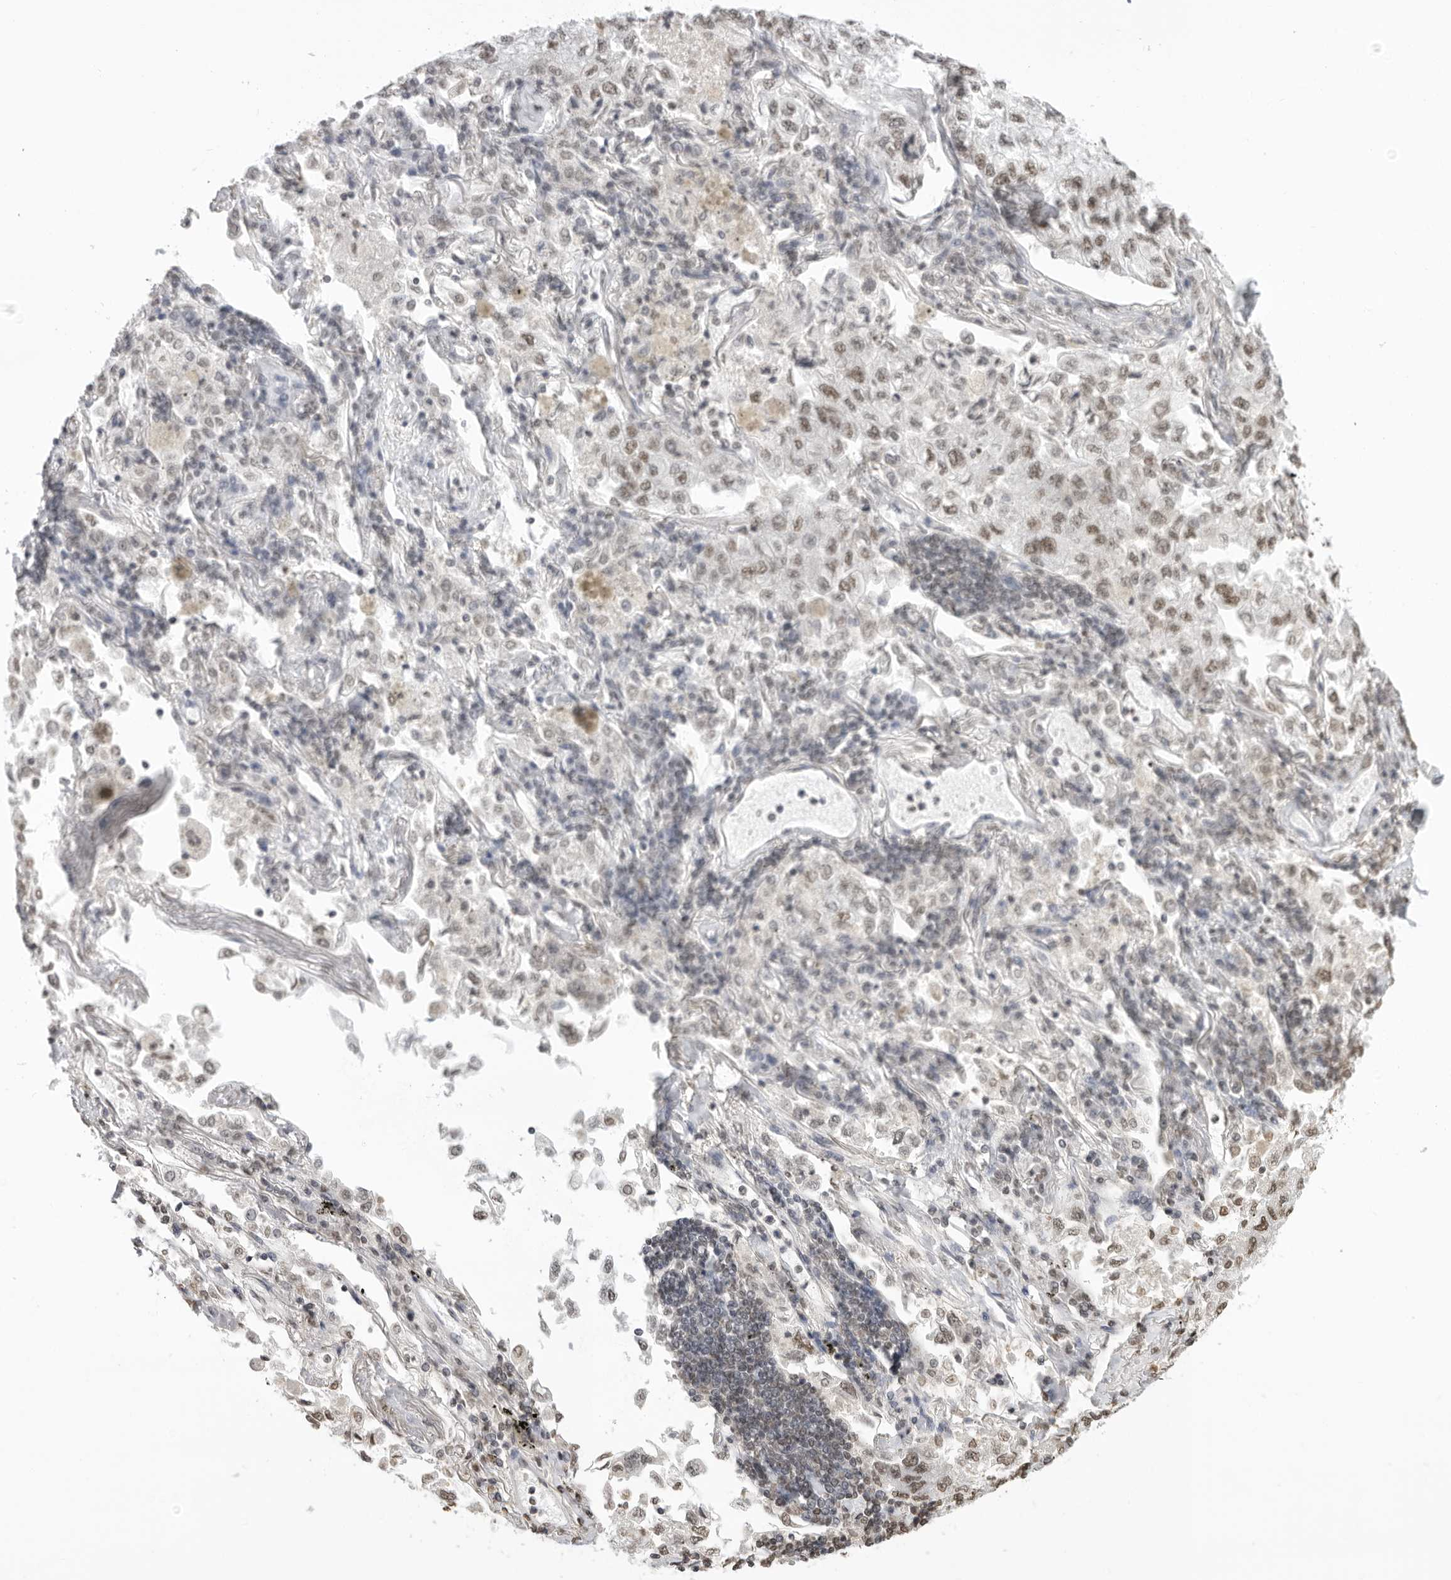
{"staining": {"intensity": "moderate", "quantity": ">75%", "location": "nuclear"}, "tissue": "lung cancer", "cell_type": "Tumor cells", "image_type": "cancer", "snomed": [{"axis": "morphology", "description": "Adenocarcinoma, NOS"}, {"axis": "topography", "description": "Lung"}], "caption": "This histopathology image shows adenocarcinoma (lung) stained with IHC to label a protein in brown. The nuclear of tumor cells show moderate positivity for the protein. Nuclei are counter-stained blue.", "gene": "RPA2", "patient": {"sex": "male", "age": 63}}